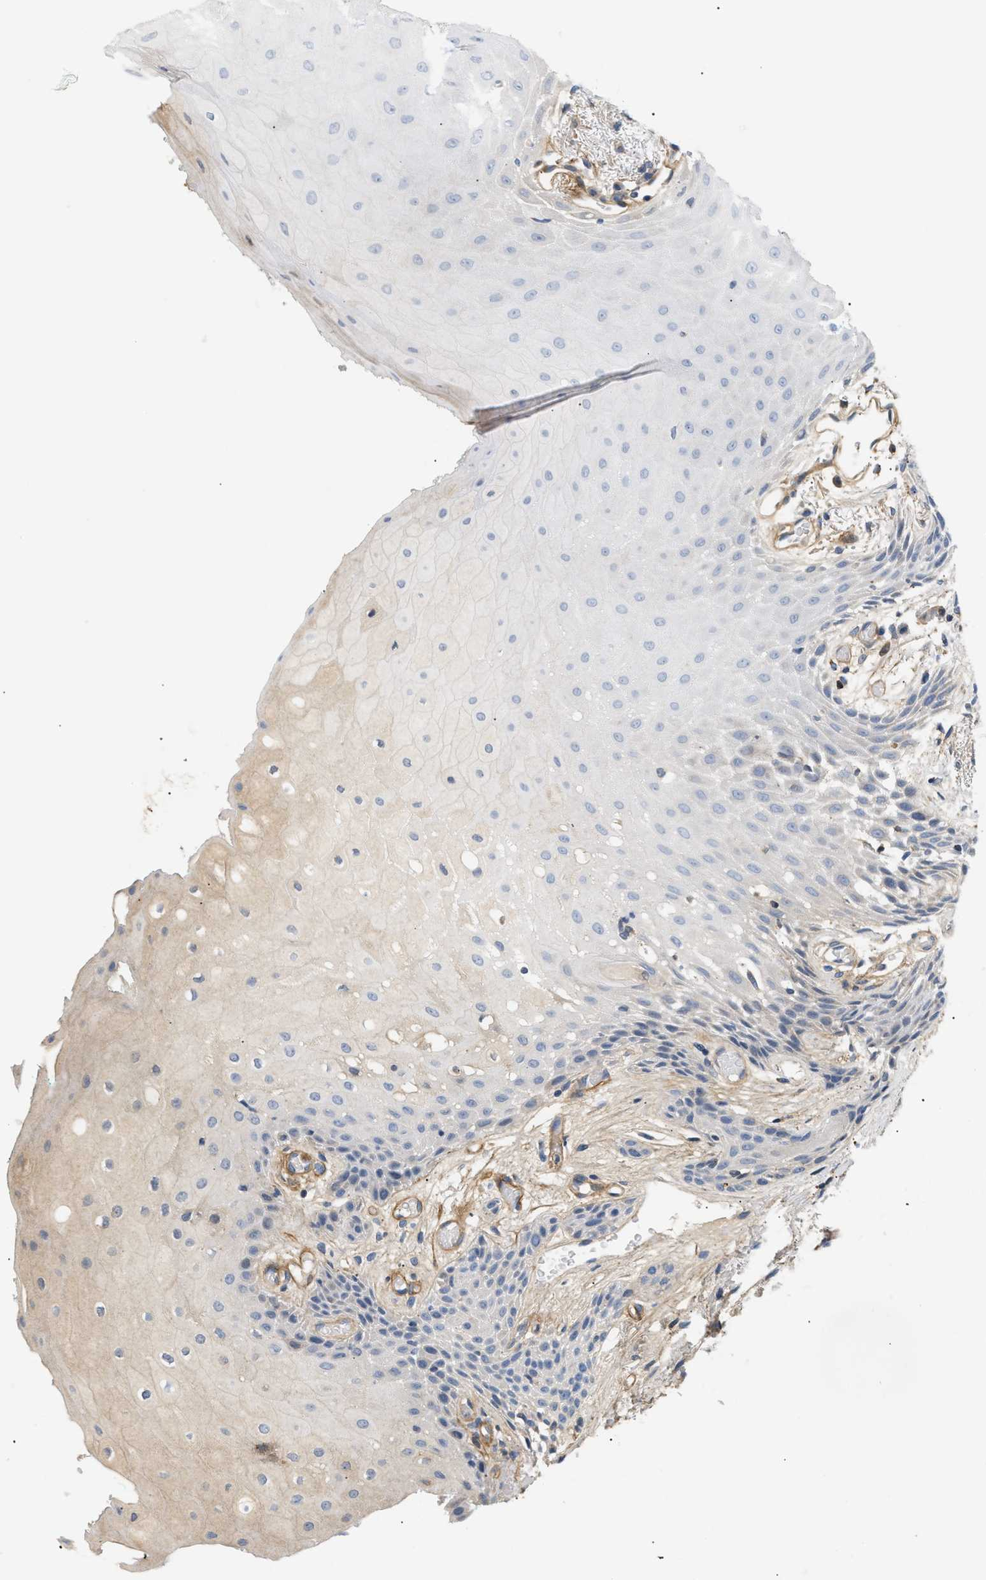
{"staining": {"intensity": "weak", "quantity": "25%-75%", "location": "cytoplasmic/membranous"}, "tissue": "oral mucosa", "cell_type": "Squamous epithelial cells", "image_type": "normal", "snomed": [{"axis": "morphology", "description": "Normal tissue, NOS"}, {"axis": "morphology", "description": "Squamous cell carcinoma, NOS"}, {"axis": "topography", "description": "Oral tissue"}, {"axis": "topography", "description": "Salivary gland"}, {"axis": "topography", "description": "Head-Neck"}], "caption": "Squamous epithelial cells show weak cytoplasmic/membranous expression in about 25%-75% of cells in unremarkable oral mucosa.", "gene": "FARS2", "patient": {"sex": "female", "age": 62}}